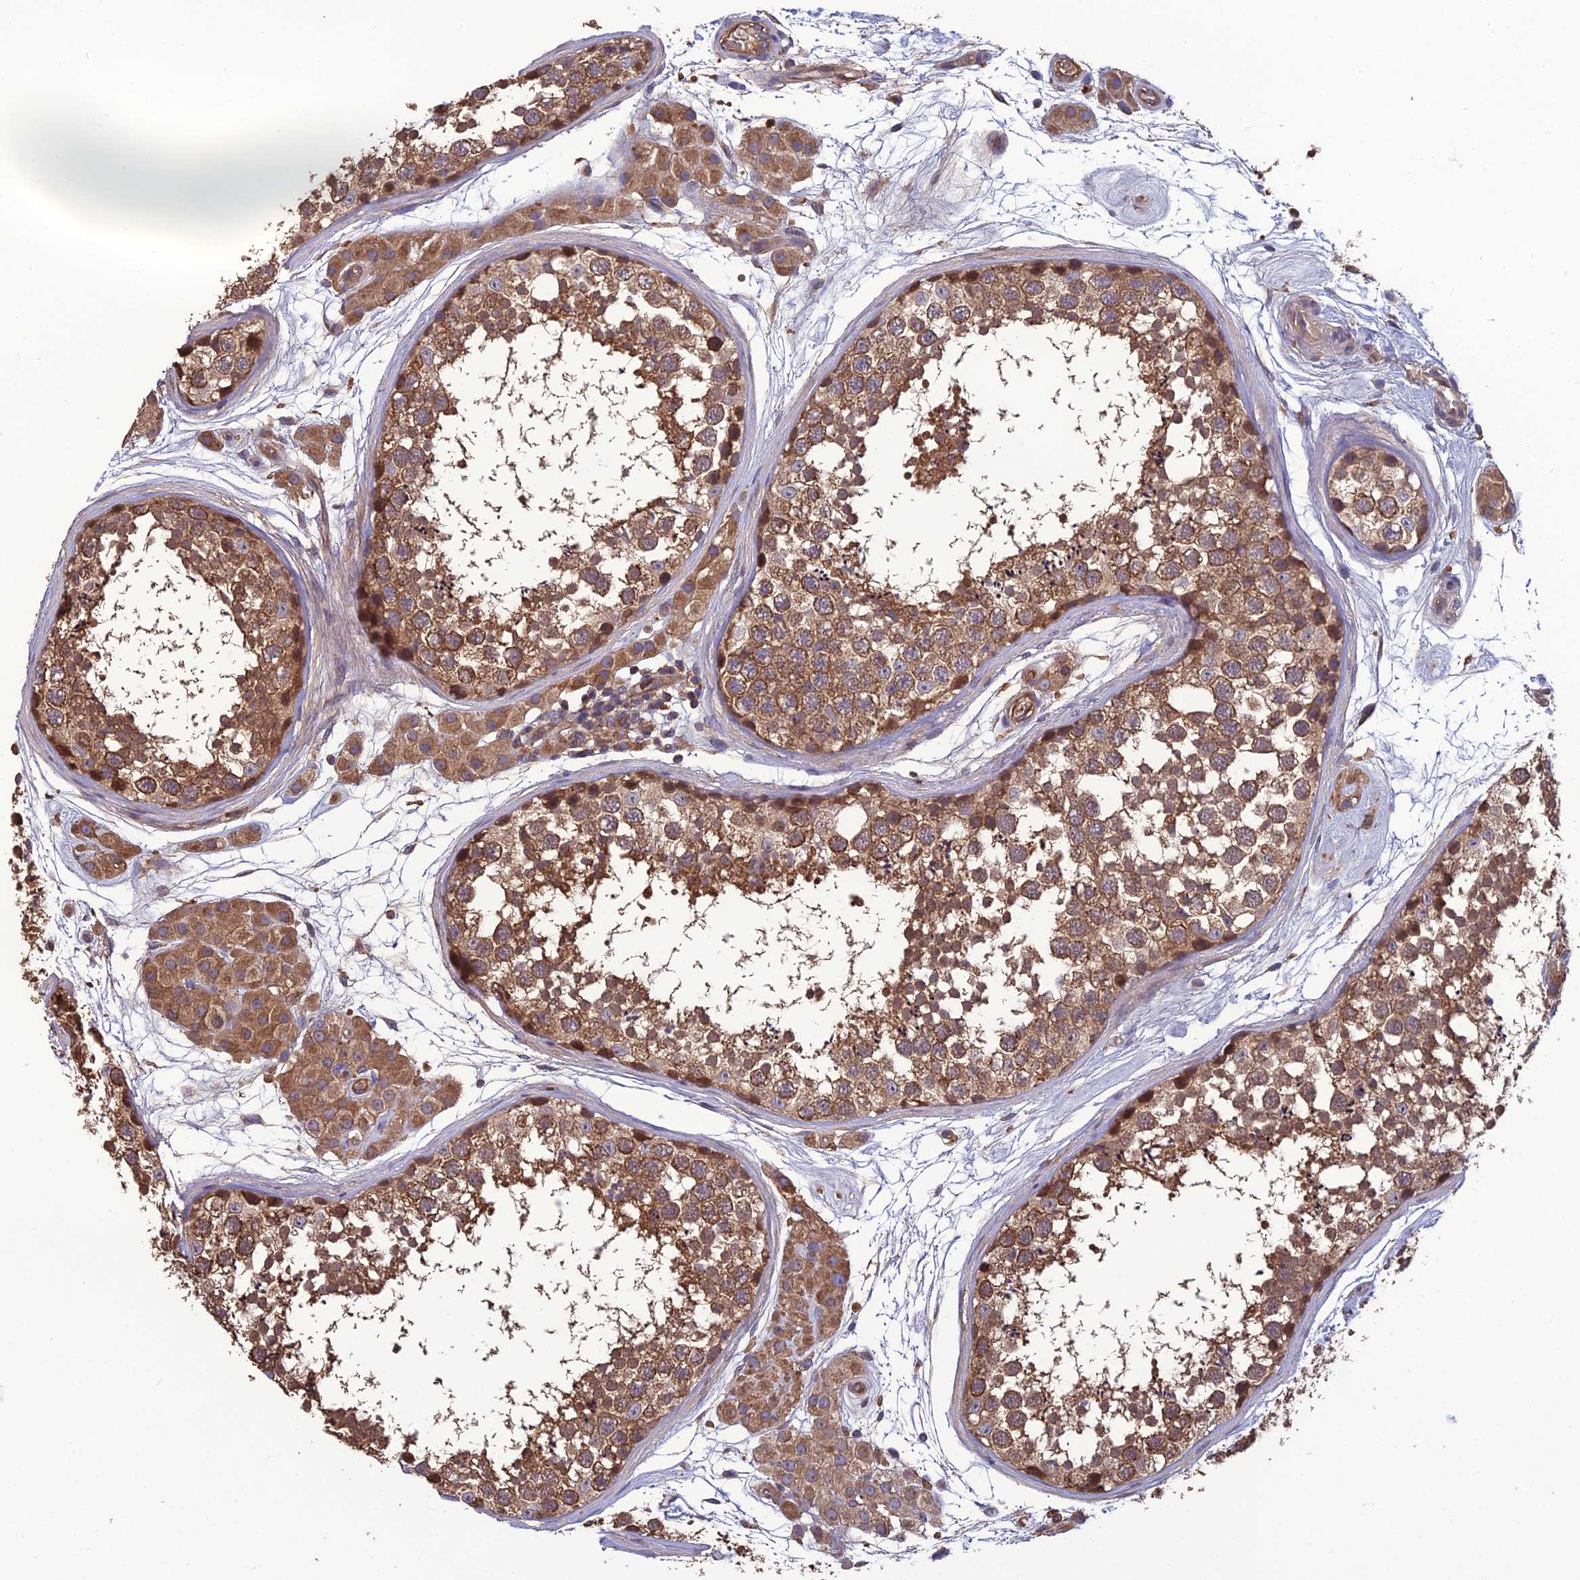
{"staining": {"intensity": "moderate", "quantity": ">75%", "location": "cytoplasmic/membranous"}, "tissue": "testis", "cell_type": "Cells in seminiferous ducts", "image_type": "normal", "snomed": [{"axis": "morphology", "description": "Normal tissue, NOS"}, {"axis": "topography", "description": "Testis"}], "caption": "High-magnification brightfield microscopy of unremarkable testis stained with DAB (3,3'-diaminobenzidine) (brown) and counterstained with hematoxylin (blue). cells in seminiferous ducts exhibit moderate cytoplasmic/membranous expression is seen in approximately>75% of cells. (IHC, brightfield microscopy, high magnification).", "gene": "GALR2", "patient": {"sex": "male", "age": 56}}